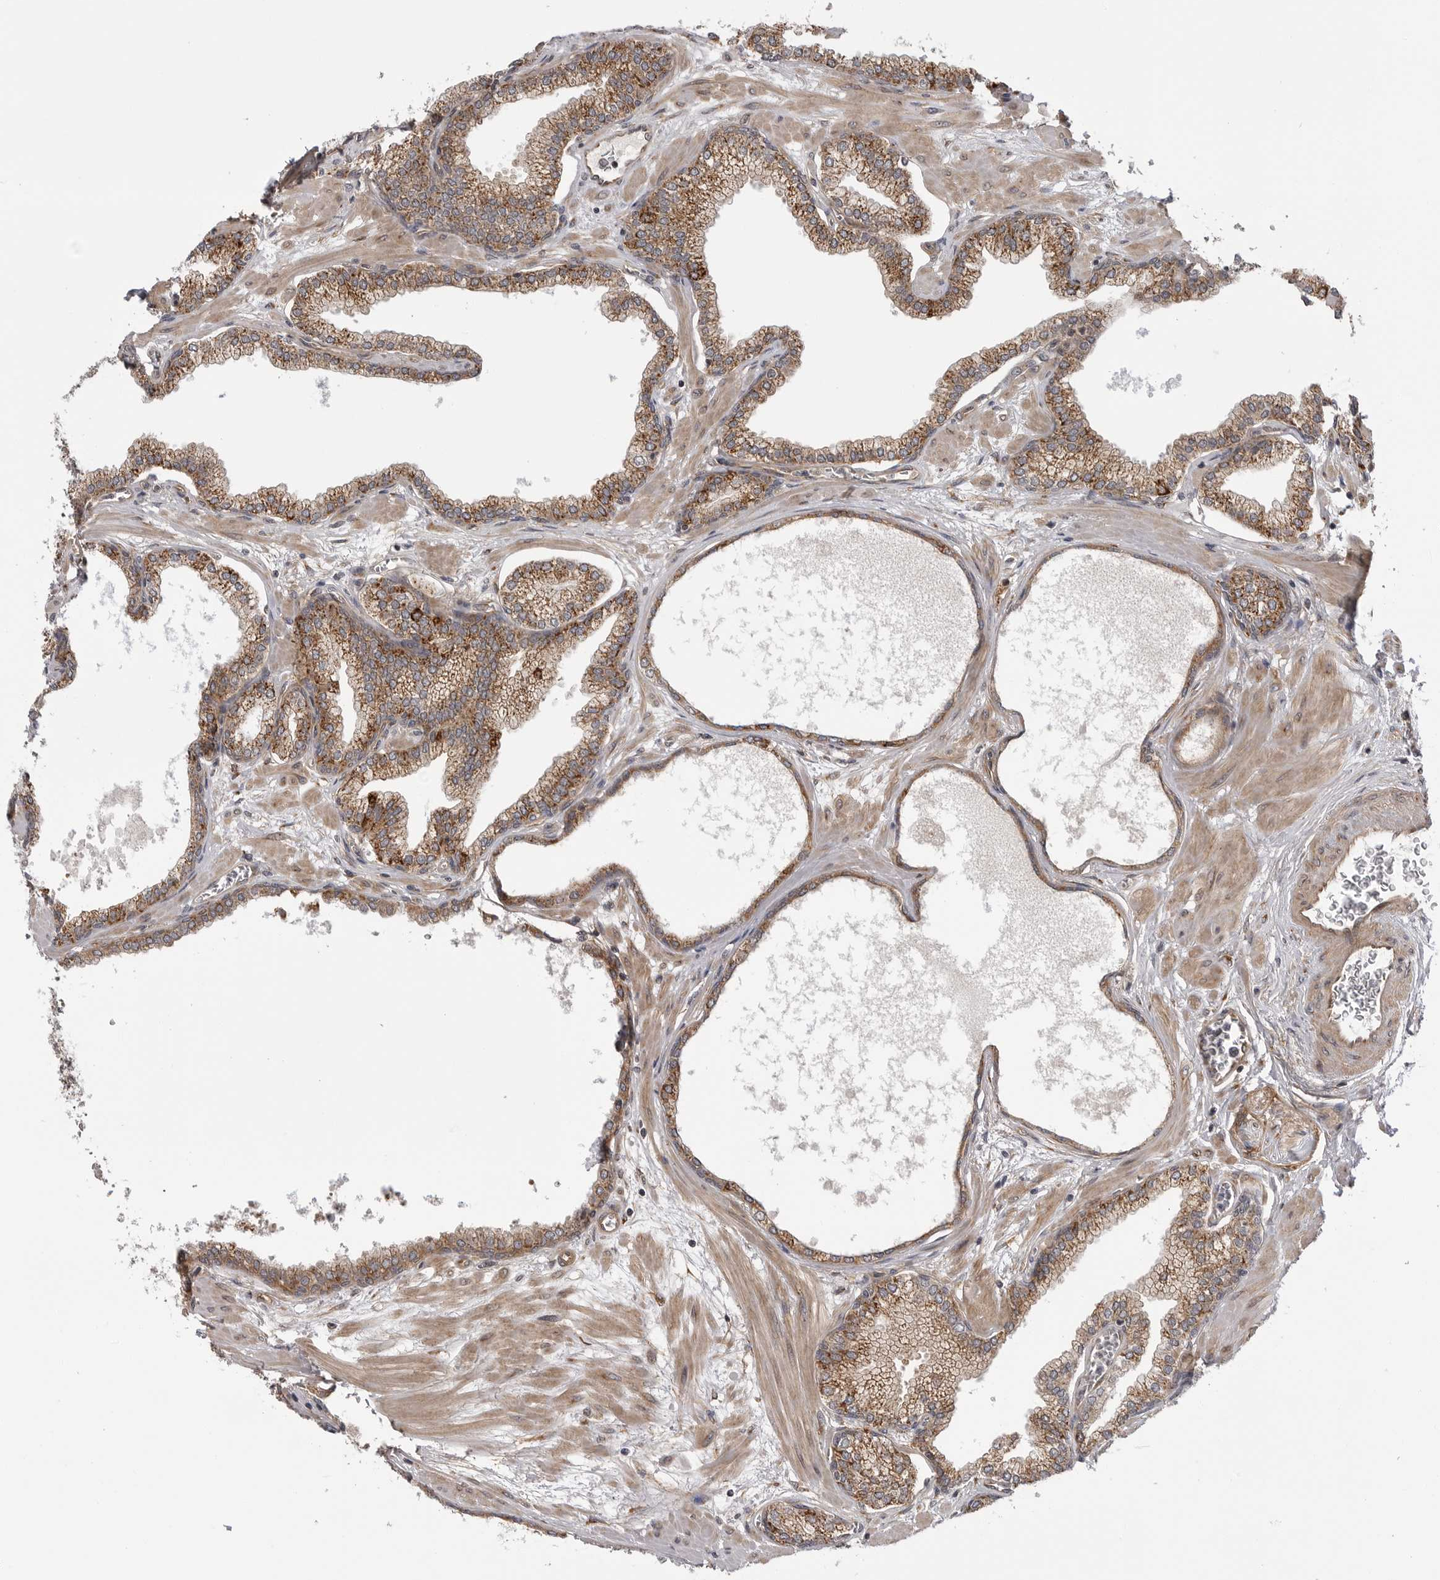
{"staining": {"intensity": "moderate", "quantity": ">75%", "location": "cytoplasmic/membranous"}, "tissue": "prostate", "cell_type": "Glandular cells", "image_type": "normal", "snomed": [{"axis": "morphology", "description": "Normal tissue, NOS"}, {"axis": "morphology", "description": "Urothelial carcinoma, Low grade"}, {"axis": "topography", "description": "Urinary bladder"}, {"axis": "topography", "description": "Prostate"}], "caption": "Glandular cells show medium levels of moderate cytoplasmic/membranous positivity in approximately >75% of cells in normal human prostate.", "gene": "LRRC45", "patient": {"sex": "male", "age": 60}}